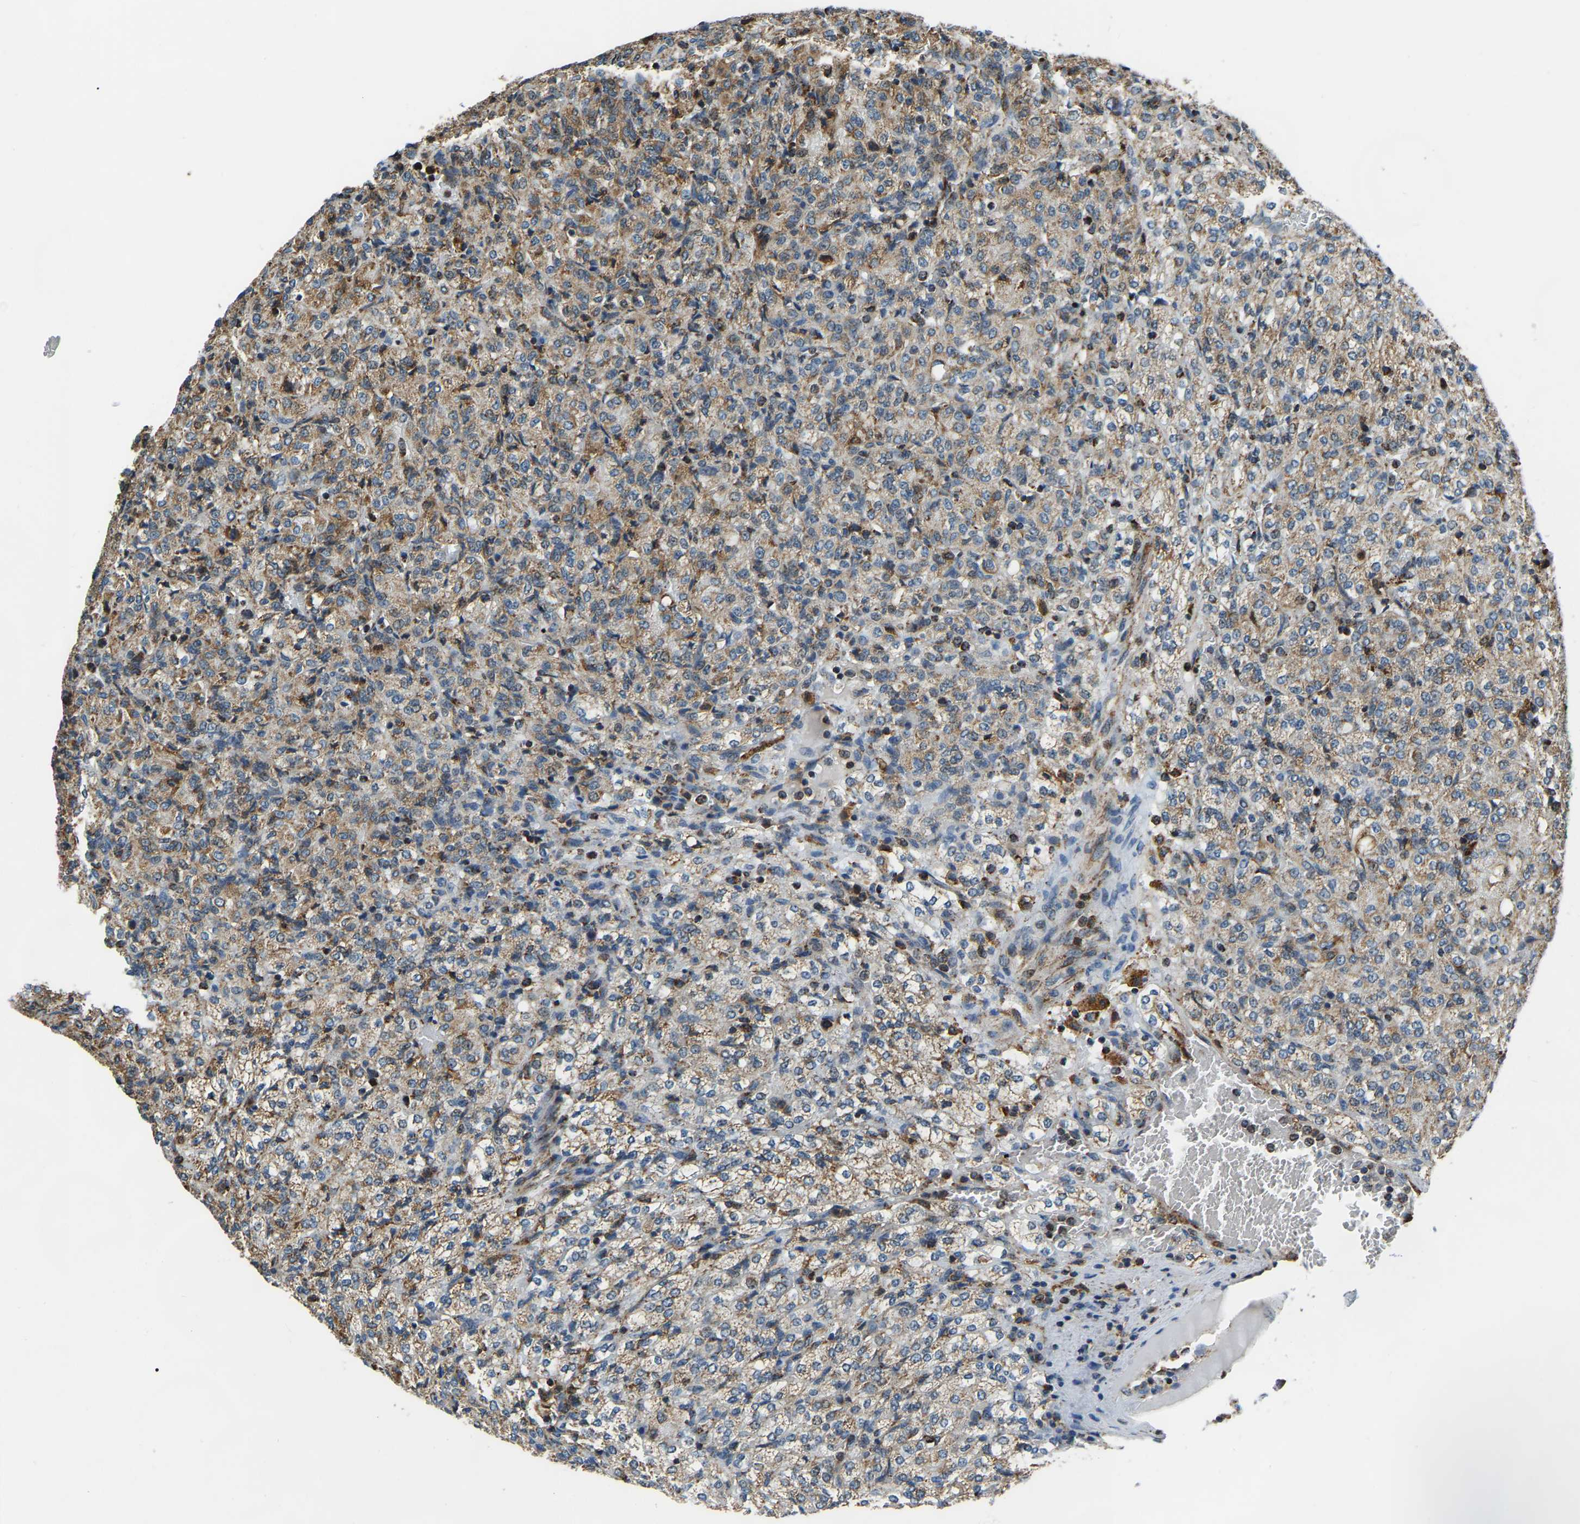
{"staining": {"intensity": "moderate", "quantity": ">75%", "location": "cytoplasmic/membranous"}, "tissue": "renal cancer", "cell_type": "Tumor cells", "image_type": "cancer", "snomed": [{"axis": "morphology", "description": "Adenocarcinoma, NOS"}, {"axis": "topography", "description": "Kidney"}], "caption": "High-power microscopy captured an immunohistochemistry (IHC) image of renal cancer, revealing moderate cytoplasmic/membranous expression in approximately >75% of tumor cells.", "gene": "RBM33", "patient": {"sex": "male", "age": 77}}